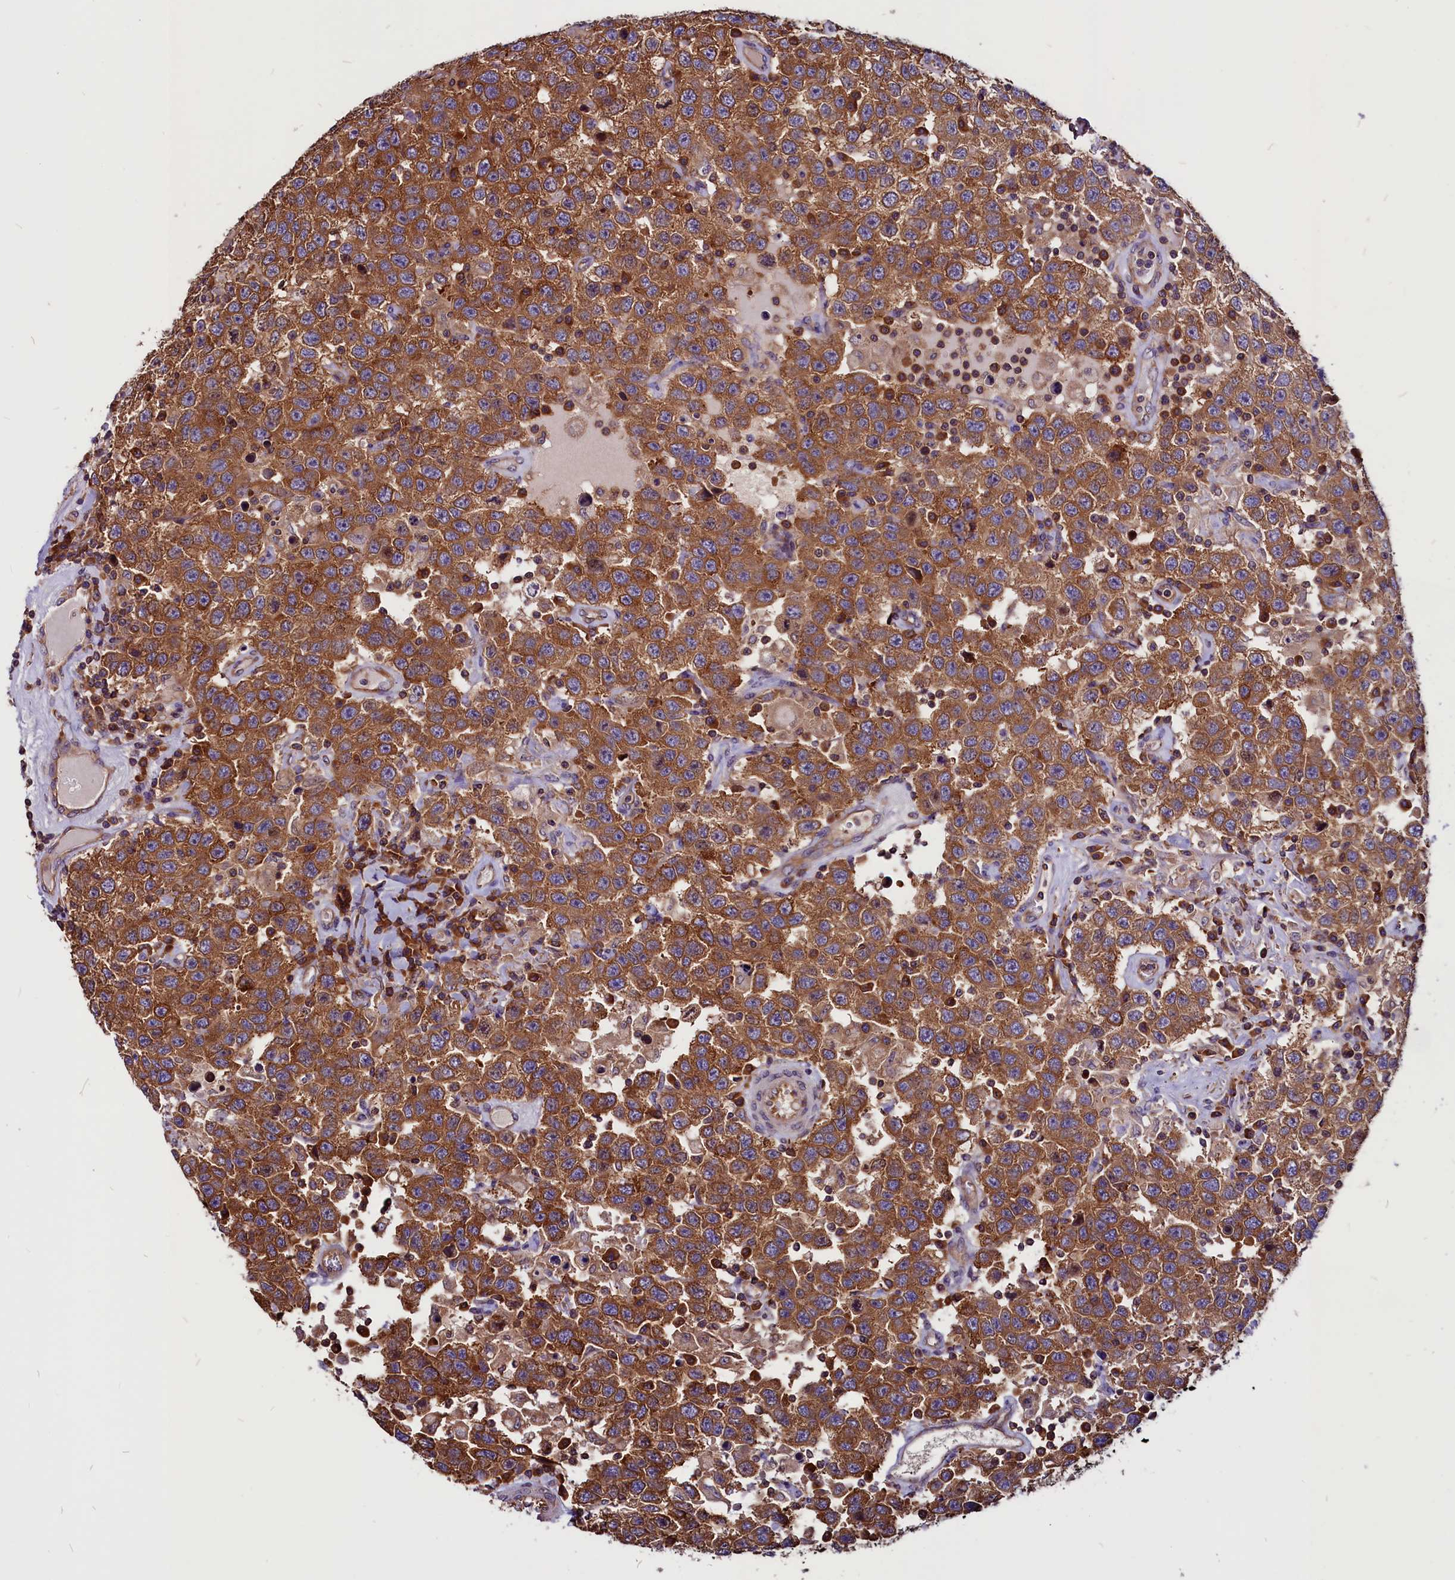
{"staining": {"intensity": "strong", "quantity": ">75%", "location": "cytoplasmic/membranous"}, "tissue": "testis cancer", "cell_type": "Tumor cells", "image_type": "cancer", "snomed": [{"axis": "morphology", "description": "Seminoma, NOS"}, {"axis": "topography", "description": "Testis"}], "caption": "A high-resolution photomicrograph shows immunohistochemistry (IHC) staining of testis seminoma, which demonstrates strong cytoplasmic/membranous staining in approximately >75% of tumor cells.", "gene": "EIF3G", "patient": {"sex": "male", "age": 41}}